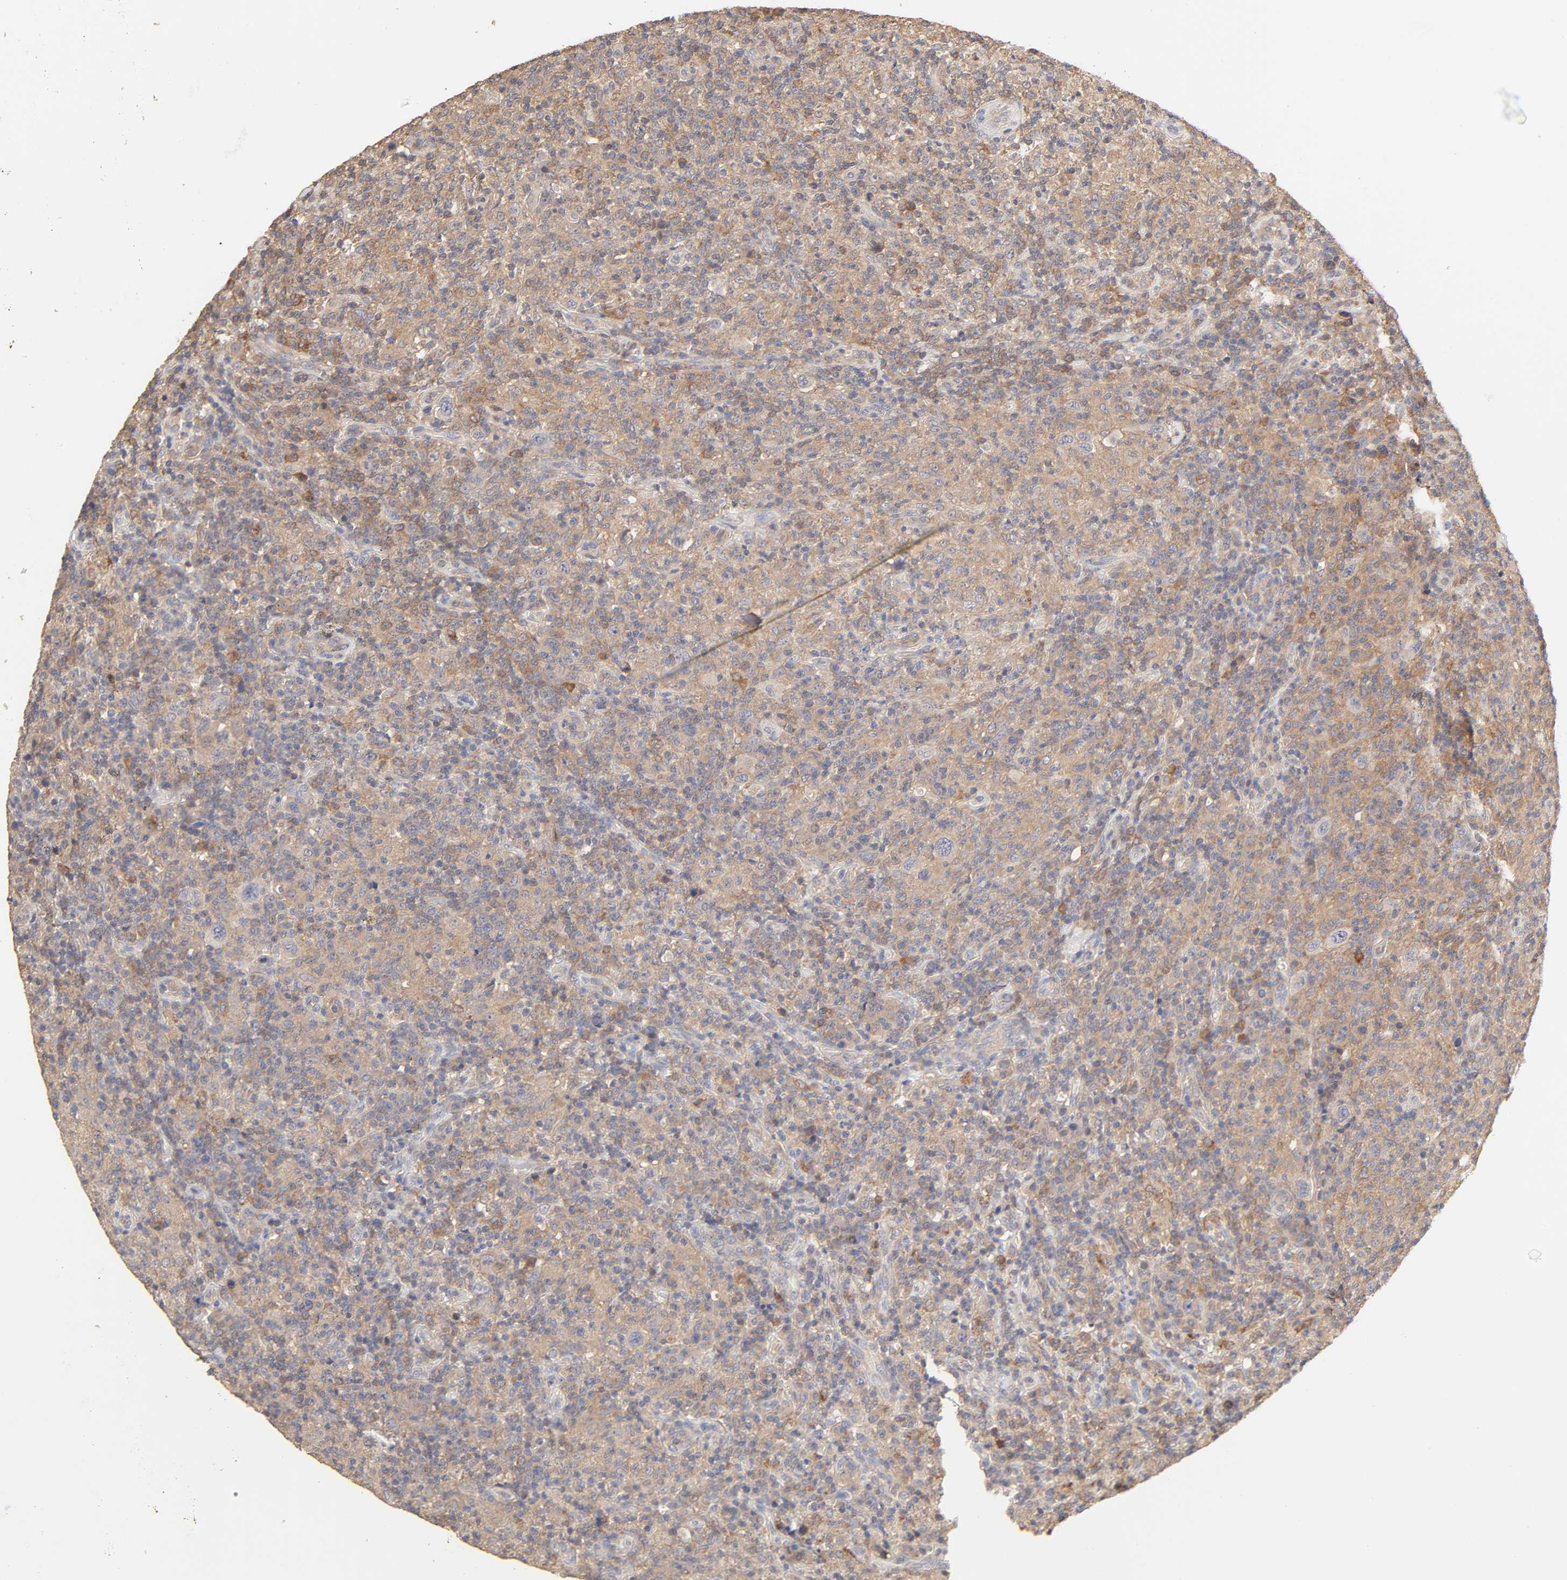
{"staining": {"intensity": "moderate", "quantity": "<25%", "location": "cytoplasmic/membranous"}, "tissue": "lymphoma", "cell_type": "Tumor cells", "image_type": "cancer", "snomed": [{"axis": "morphology", "description": "Hodgkin's disease, NOS"}, {"axis": "topography", "description": "Lymph node"}], "caption": "Protein expression analysis of human Hodgkin's disease reveals moderate cytoplasmic/membranous expression in approximately <25% of tumor cells. Nuclei are stained in blue.", "gene": "AP1G2", "patient": {"sex": "male", "age": 65}}